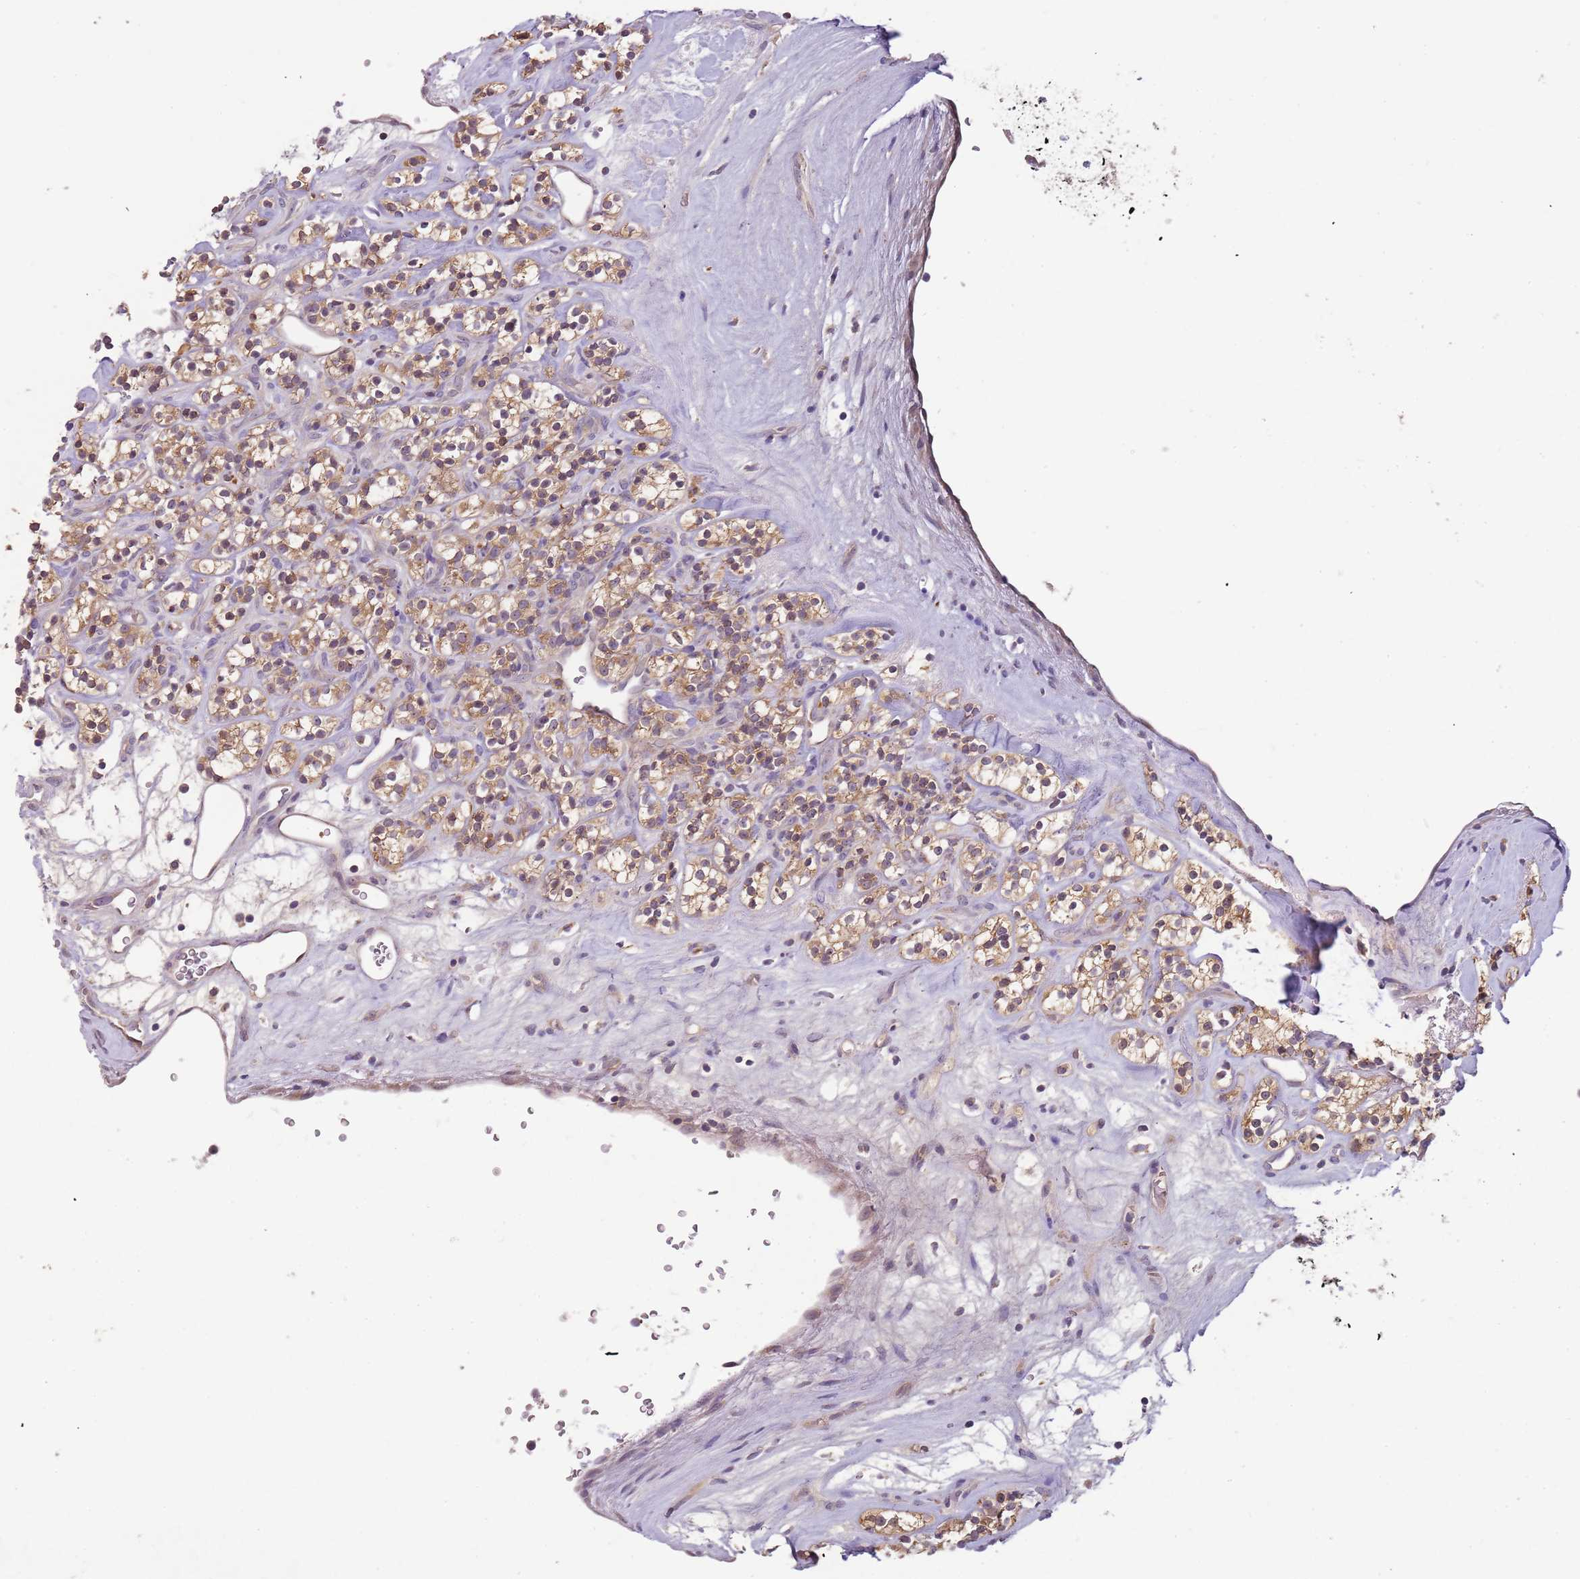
{"staining": {"intensity": "moderate", "quantity": ">75%", "location": "cytoplasmic/membranous,nuclear"}, "tissue": "renal cancer", "cell_type": "Tumor cells", "image_type": "cancer", "snomed": [{"axis": "morphology", "description": "Adenocarcinoma, NOS"}, {"axis": "topography", "description": "Kidney"}], "caption": "IHC staining of renal adenocarcinoma, which displays medium levels of moderate cytoplasmic/membranous and nuclear positivity in approximately >75% of tumor cells indicating moderate cytoplasmic/membranous and nuclear protein expression. The staining was performed using DAB (3,3'-diaminobenzidine) (brown) for protein detection and nuclei were counterstained in hematoxylin (blue).", "gene": "FECH", "patient": {"sex": "male", "age": 77}}